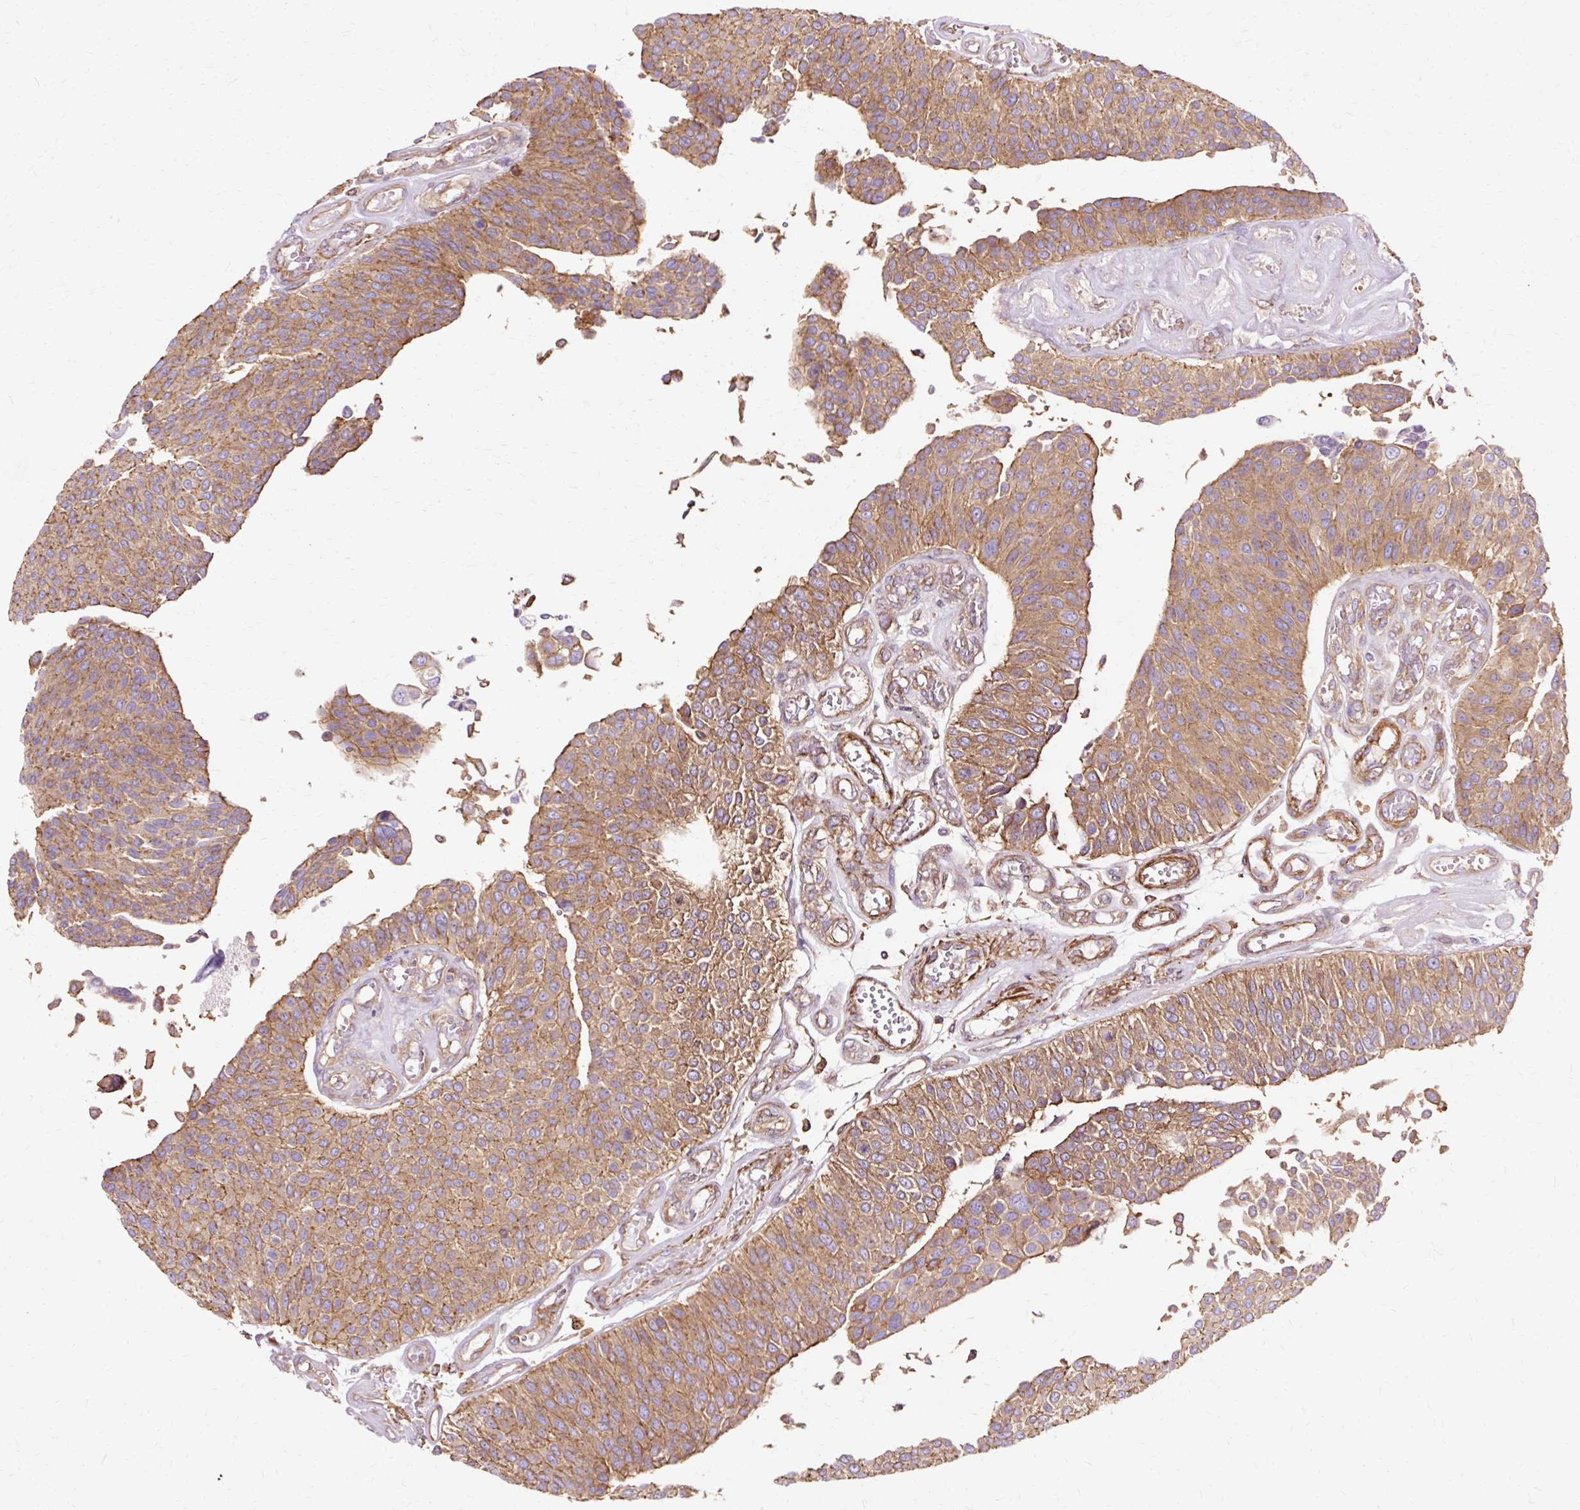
{"staining": {"intensity": "moderate", "quantity": ">75%", "location": "cytoplasmic/membranous"}, "tissue": "urothelial cancer", "cell_type": "Tumor cells", "image_type": "cancer", "snomed": [{"axis": "morphology", "description": "Urothelial carcinoma, NOS"}, {"axis": "topography", "description": "Urinary bladder"}], "caption": "This histopathology image shows immunohistochemistry (IHC) staining of transitional cell carcinoma, with medium moderate cytoplasmic/membranous expression in approximately >75% of tumor cells.", "gene": "TBC1D2B", "patient": {"sex": "male", "age": 55}}